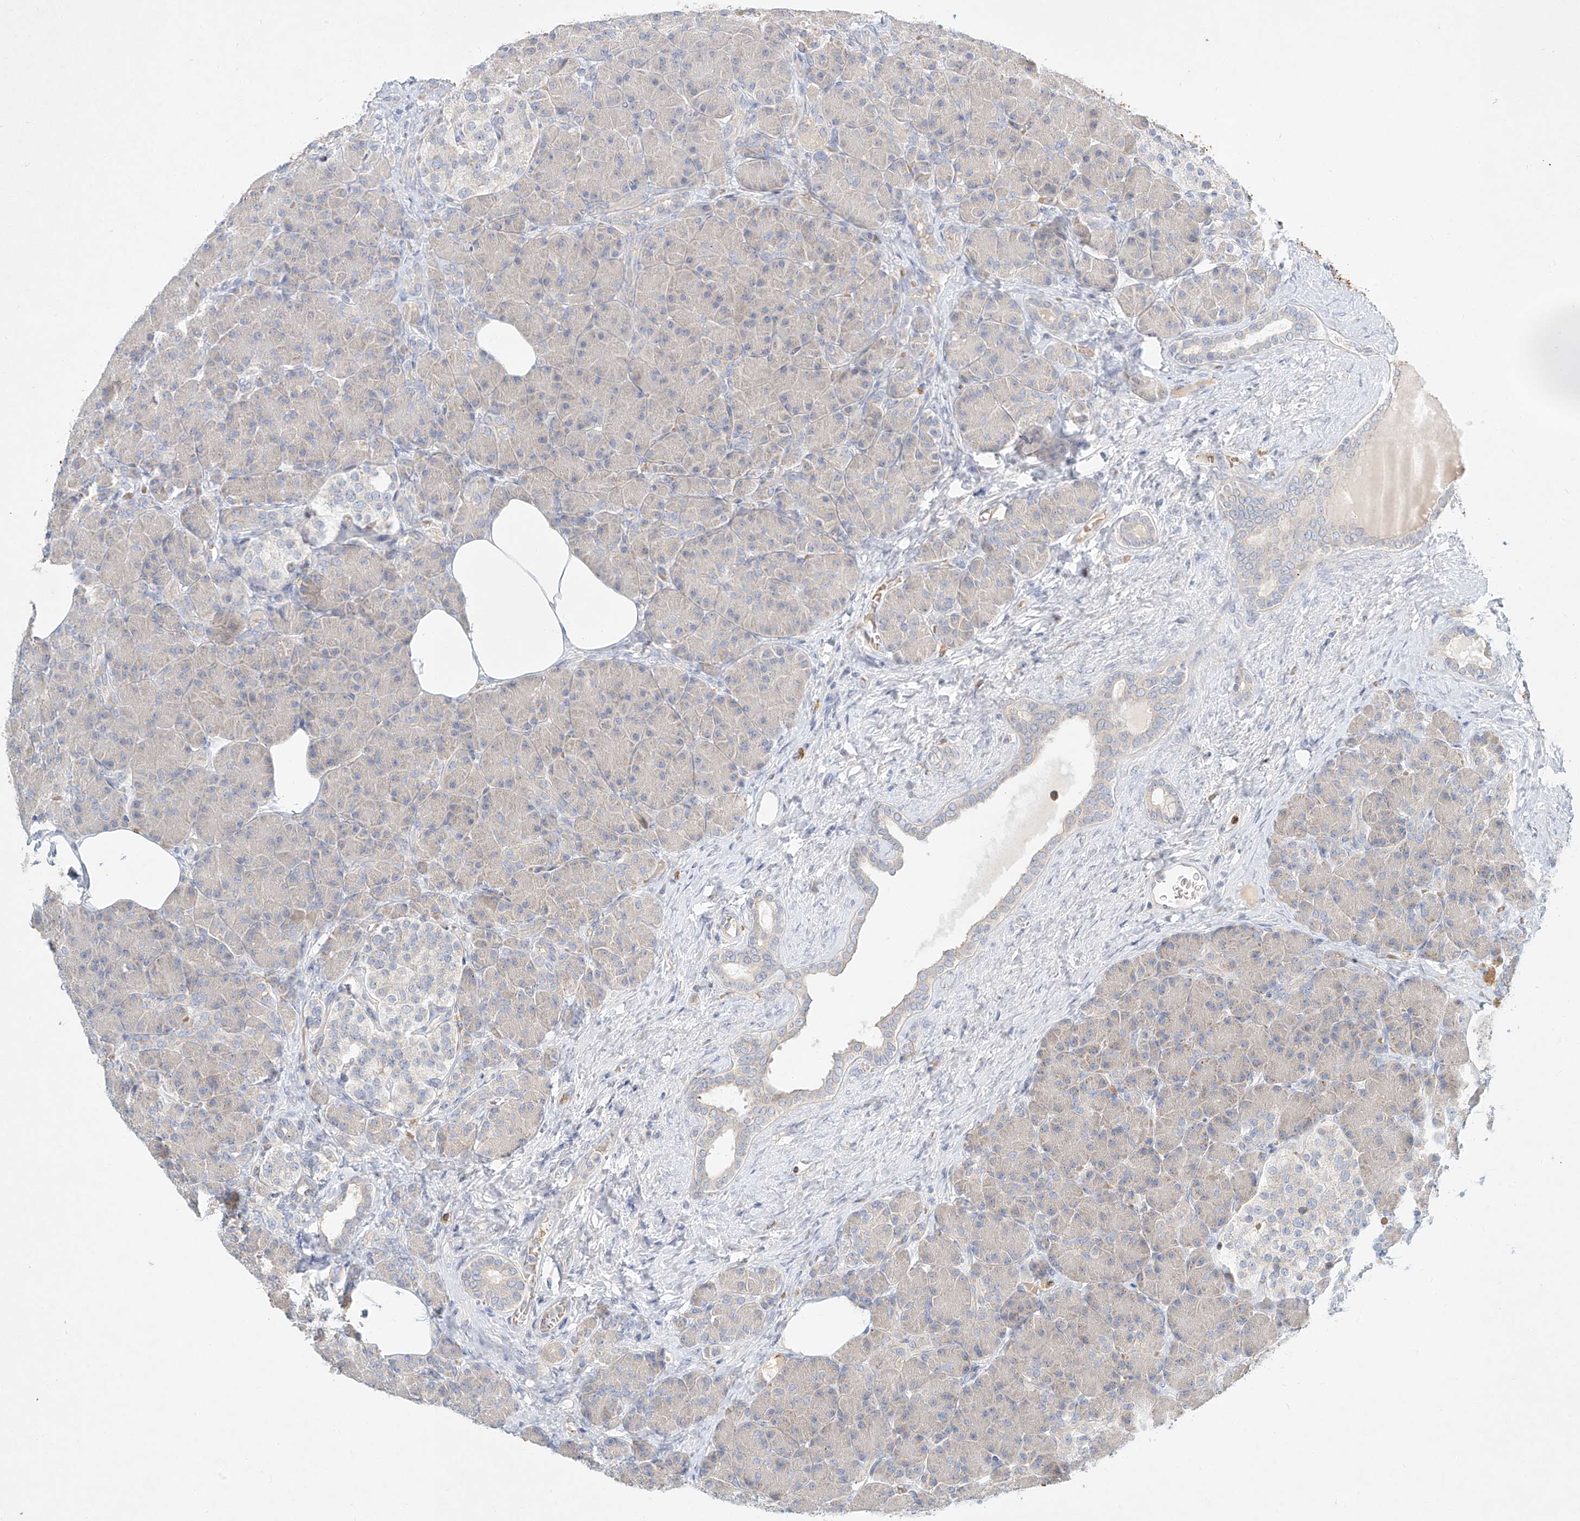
{"staining": {"intensity": "weak", "quantity": "<25%", "location": "cytoplasmic/membranous"}, "tissue": "pancreas", "cell_type": "Exocrine glandular cells", "image_type": "normal", "snomed": [{"axis": "morphology", "description": "Normal tissue, NOS"}, {"axis": "topography", "description": "Pancreas"}], "caption": "Pancreas was stained to show a protein in brown. There is no significant expression in exocrine glandular cells. (Brightfield microscopy of DAB IHC at high magnification).", "gene": "SYTL3", "patient": {"sex": "female", "age": 43}}